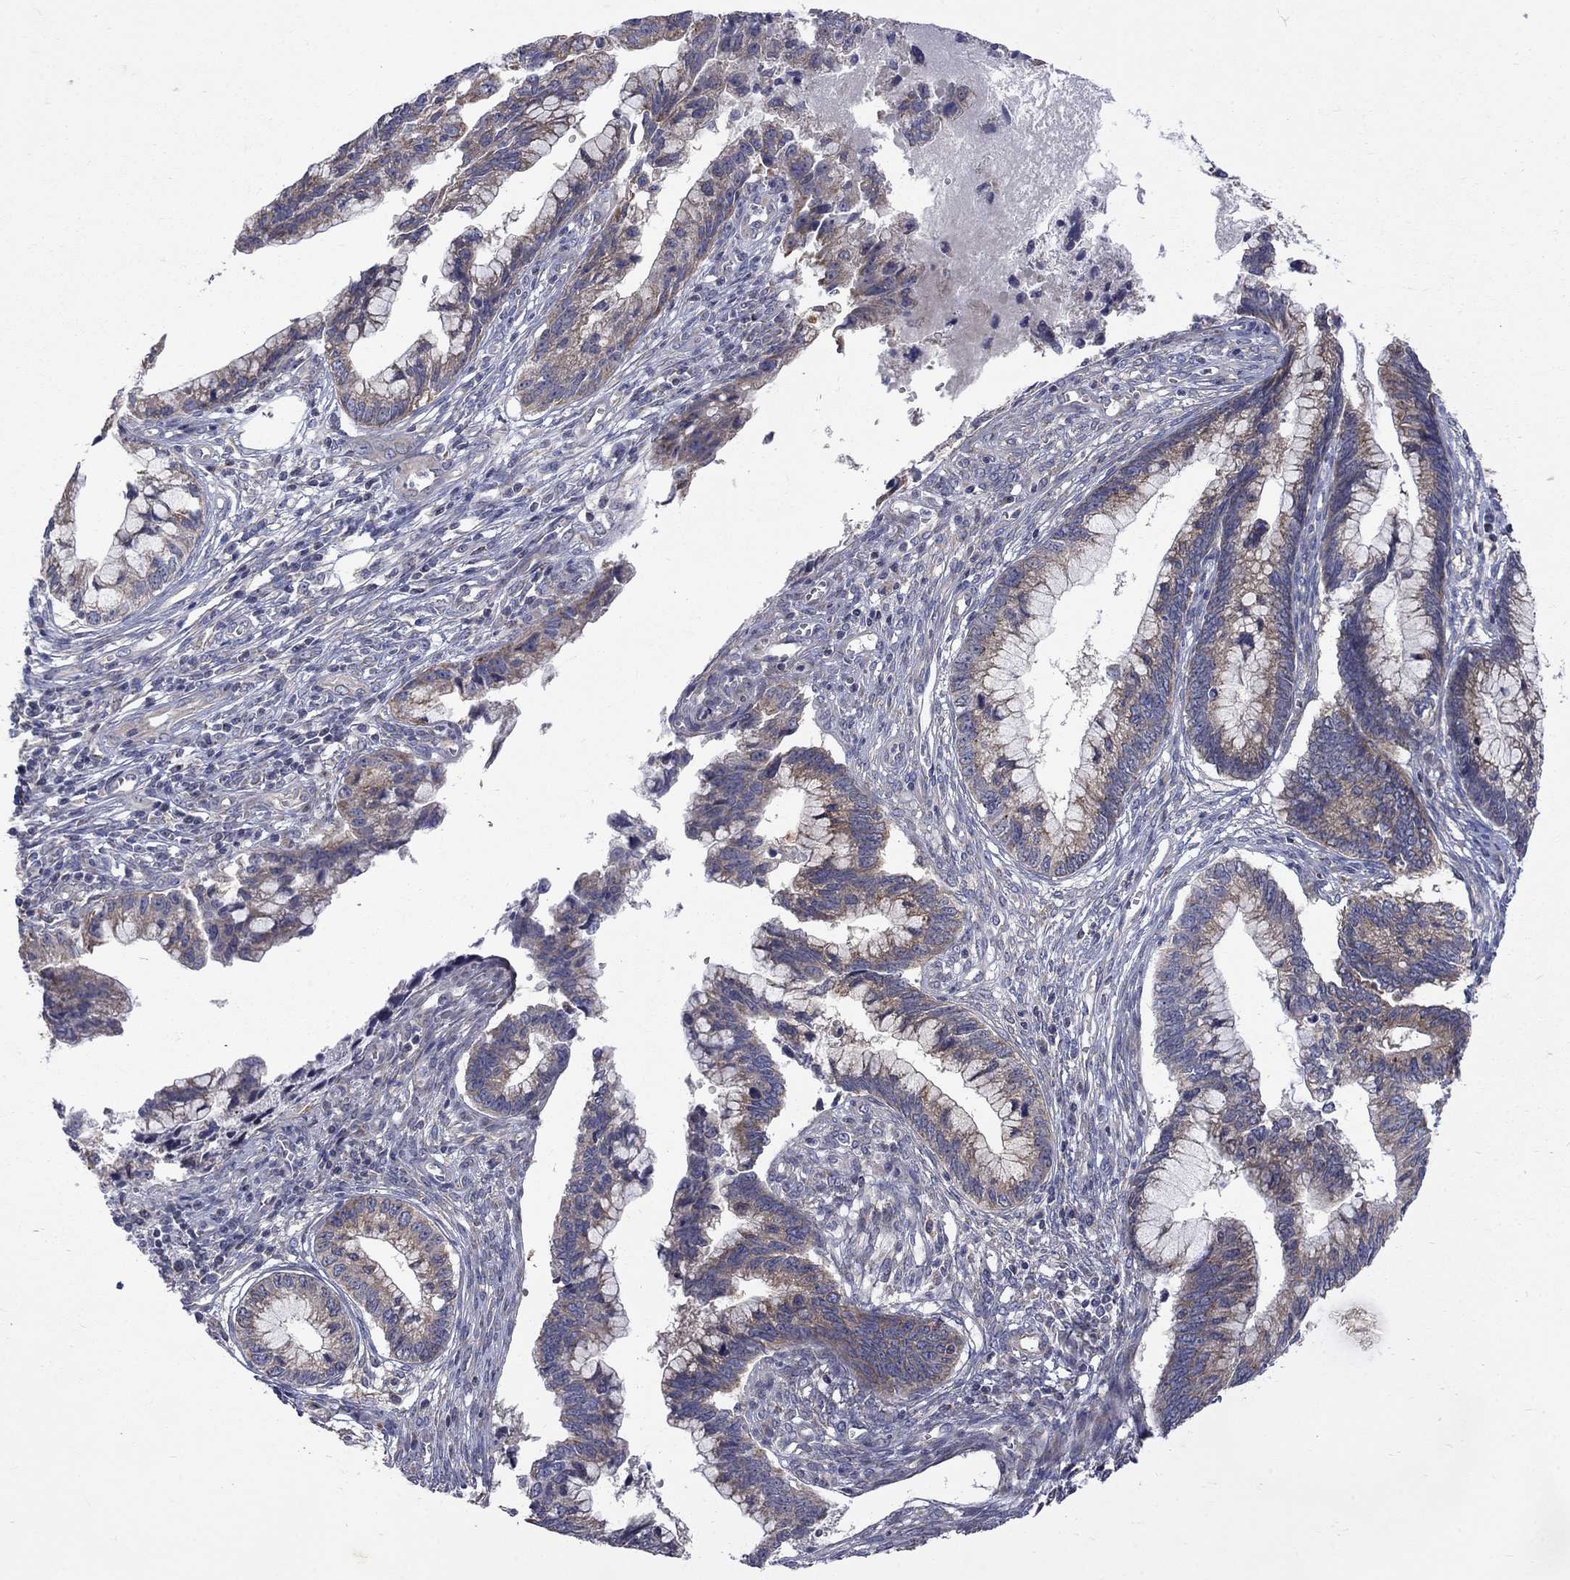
{"staining": {"intensity": "weak", "quantity": "25%-75%", "location": "cytoplasmic/membranous"}, "tissue": "cervical cancer", "cell_type": "Tumor cells", "image_type": "cancer", "snomed": [{"axis": "morphology", "description": "Adenocarcinoma, NOS"}, {"axis": "topography", "description": "Cervix"}], "caption": "Cervical cancer (adenocarcinoma) tissue exhibits weak cytoplasmic/membranous staining in approximately 25%-75% of tumor cells, visualized by immunohistochemistry. (Stains: DAB in brown, nuclei in blue, Microscopy: brightfield microscopy at high magnification).", "gene": "SH2B1", "patient": {"sex": "female", "age": 44}}